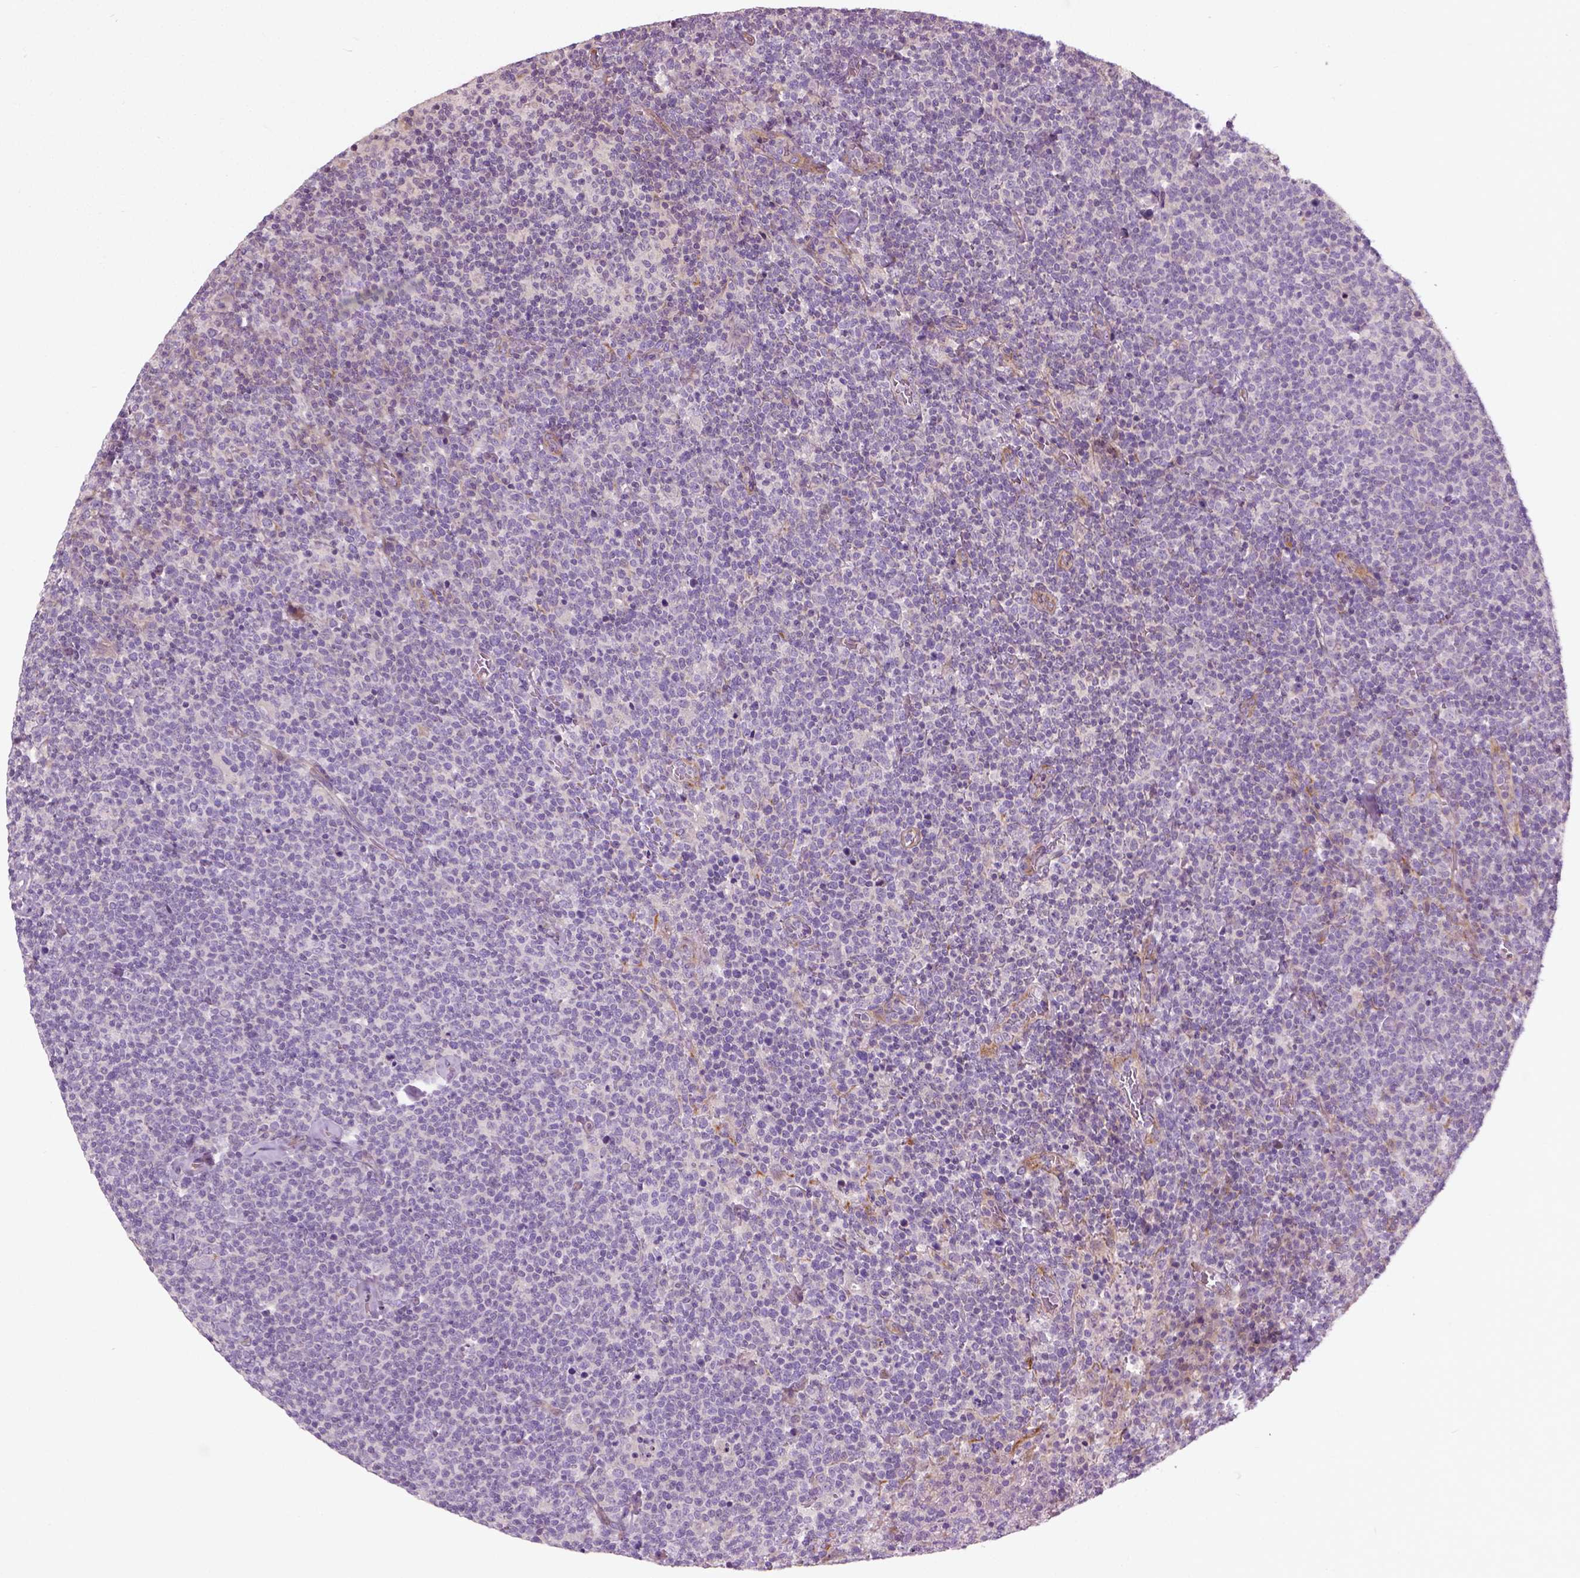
{"staining": {"intensity": "negative", "quantity": "none", "location": "none"}, "tissue": "lymphoma", "cell_type": "Tumor cells", "image_type": "cancer", "snomed": [{"axis": "morphology", "description": "Malignant lymphoma, non-Hodgkin's type, High grade"}, {"axis": "topography", "description": "Lymph node"}], "caption": "Malignant lymphoma, non-Hodgkin's type (high-grade) was stained to show a protein in brown. There is no significant expression in tumor cells.", "gene": "PKP3", "patient": {"sex": "male", "age": 61}}